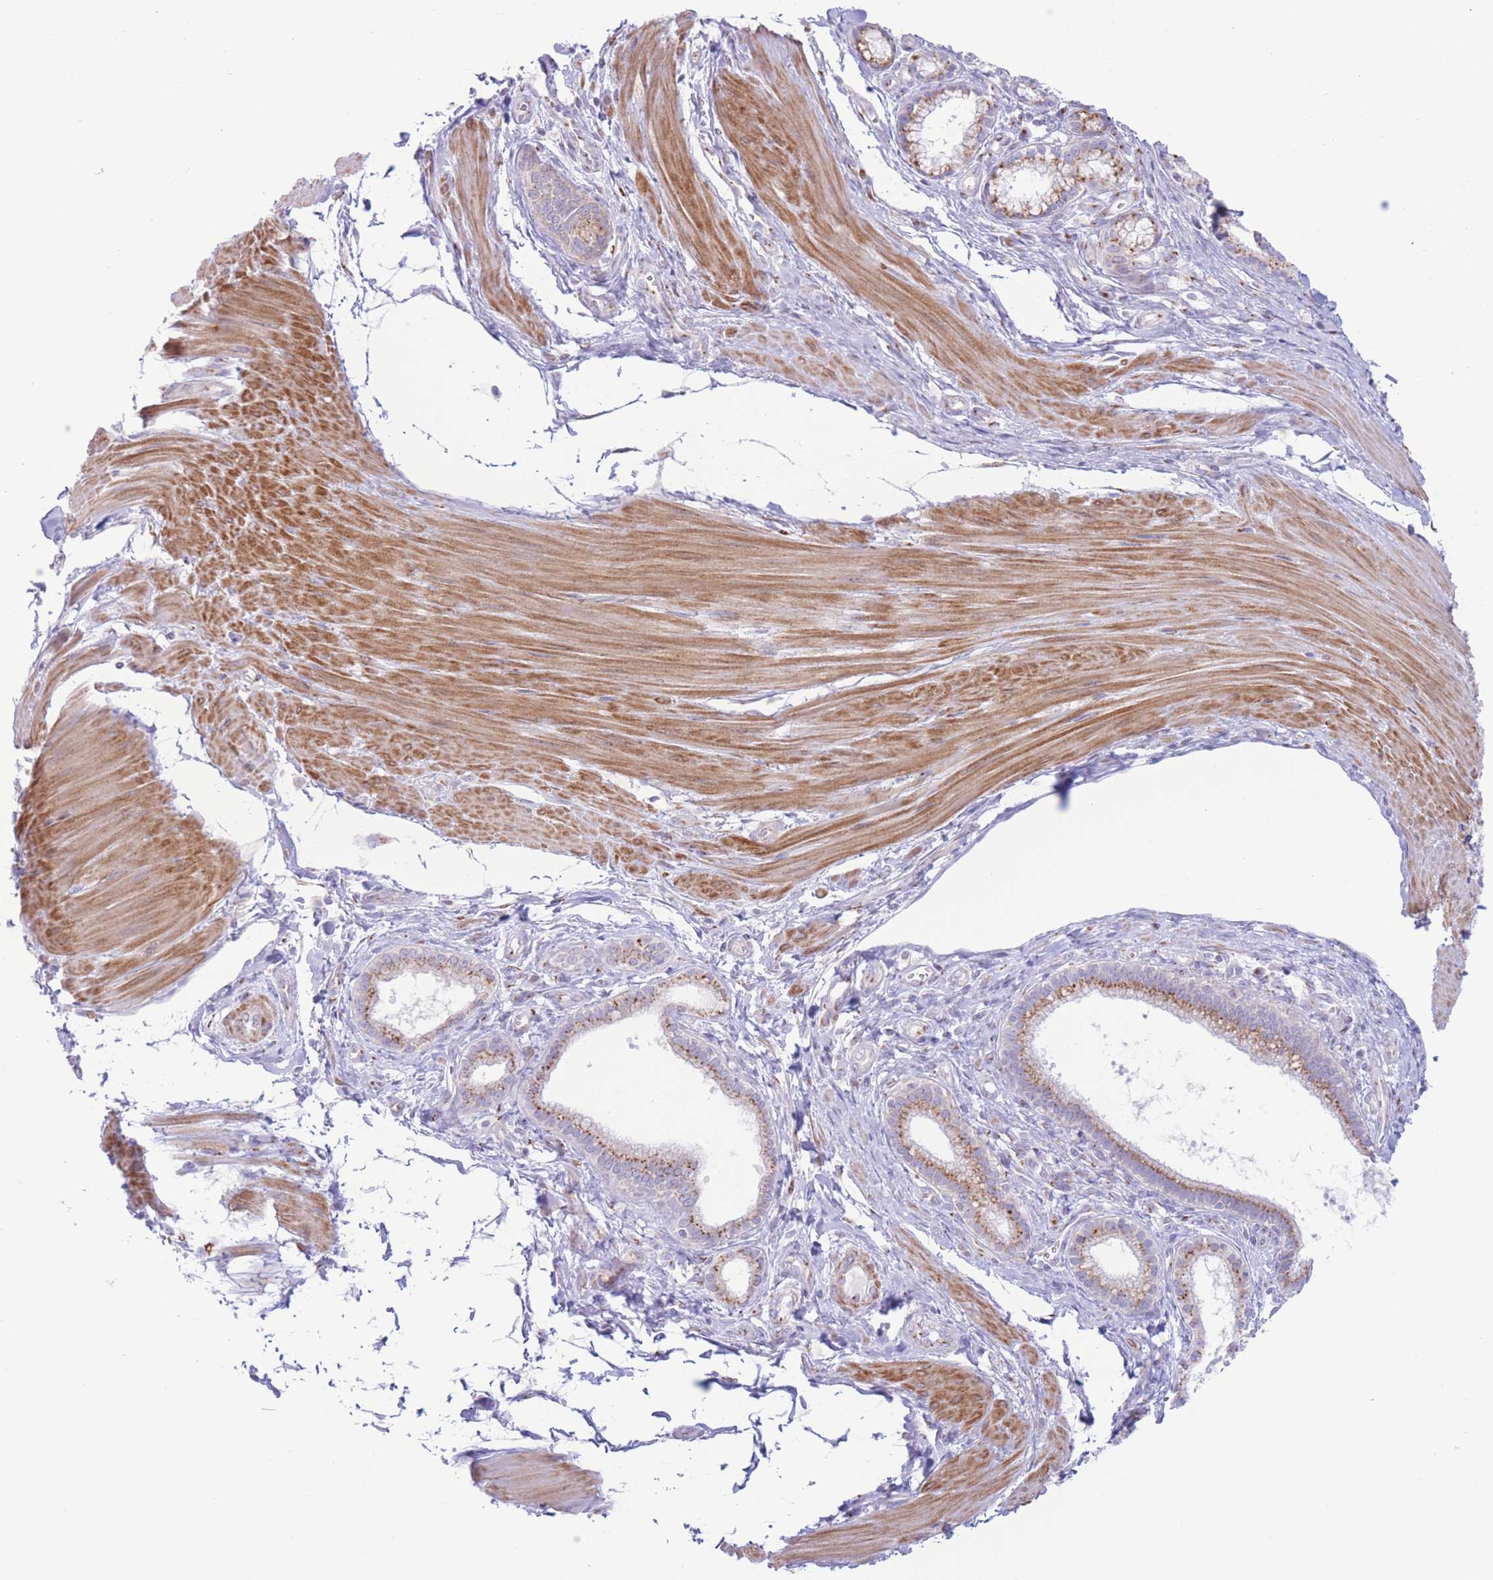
{"staining": {"intensity": "moderate", "quantity": ">75%", "location": "cytoplasmic/membranous"}, "tissue": "pancreatic cancer", "cell_type": "Tumor cells", "image_type": "cancer", "snomed": [{"axis": "morphology", "description": "Adenocarcinoma, NOS"}, {"axis": "topography", "description": "Pancreas"}], "caption": "This micrograph displays immunohistochemistry (IHC) staining of human adenocarcinoma (pancreatic), with medium moderate cytoplasmic/membranous expression in about >75% of tumor cells.", "gene": "MPND", "patient": {"sex": "male", "age": 78}}